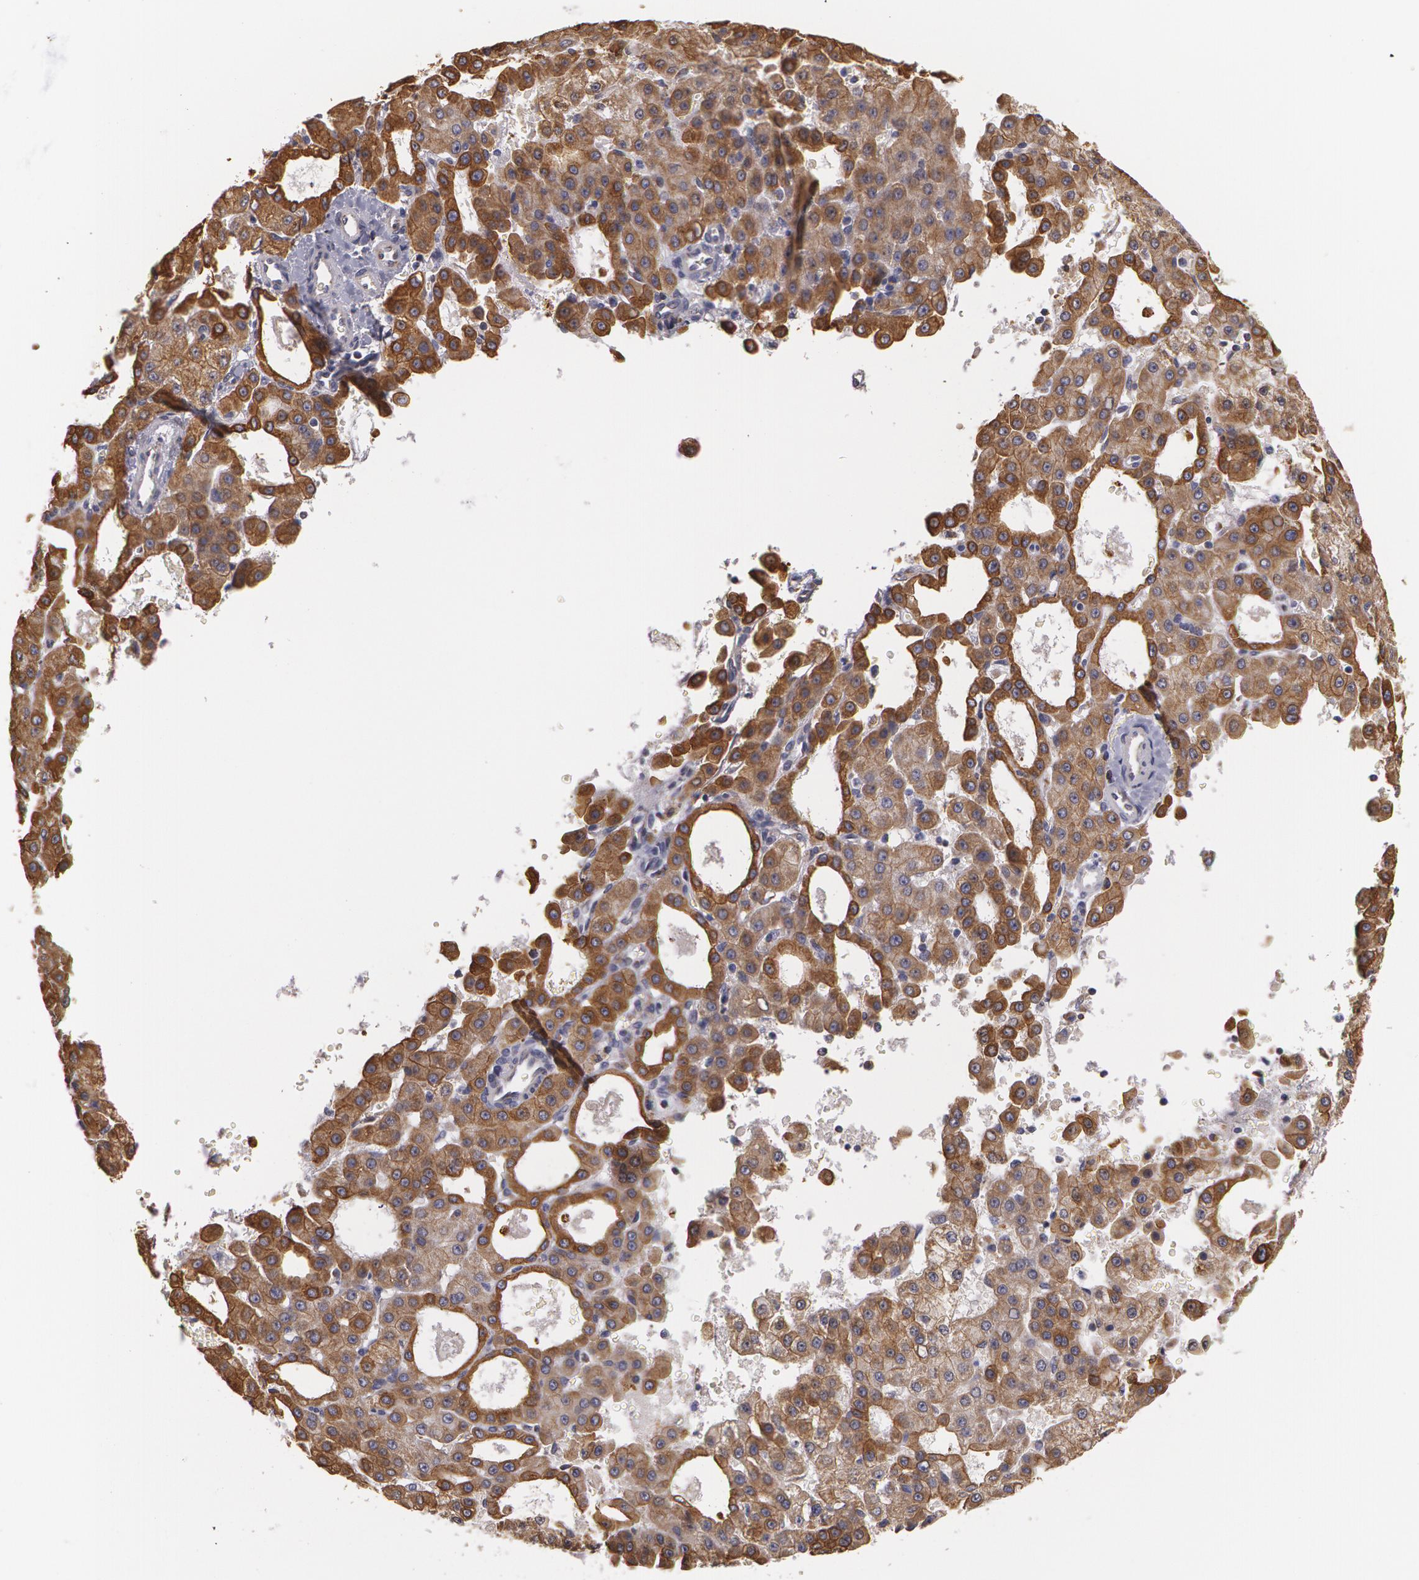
{"staining": {"intensity": "strong", "quantity": ">75%", "location": "cytoplasmic/membranous"}, "tissue": "liver cancer", "cell_type": "Tumor cells", "image_type": "cancer", "snomed": [{"axis": "morphology", "description": "Carcinoma, Hepatocellular, NOS"}, {"axis": "topography", "description": "Liver"}], "caption": "The photomicrograph shows staining of liver cancer (hepatocellular carcinoma), revealing strong cytoplasmic/membranous protein positivity (brown color) within tumor cells.", "gene": "KRT18", "patient": {"sex": "male", "age": 47}}